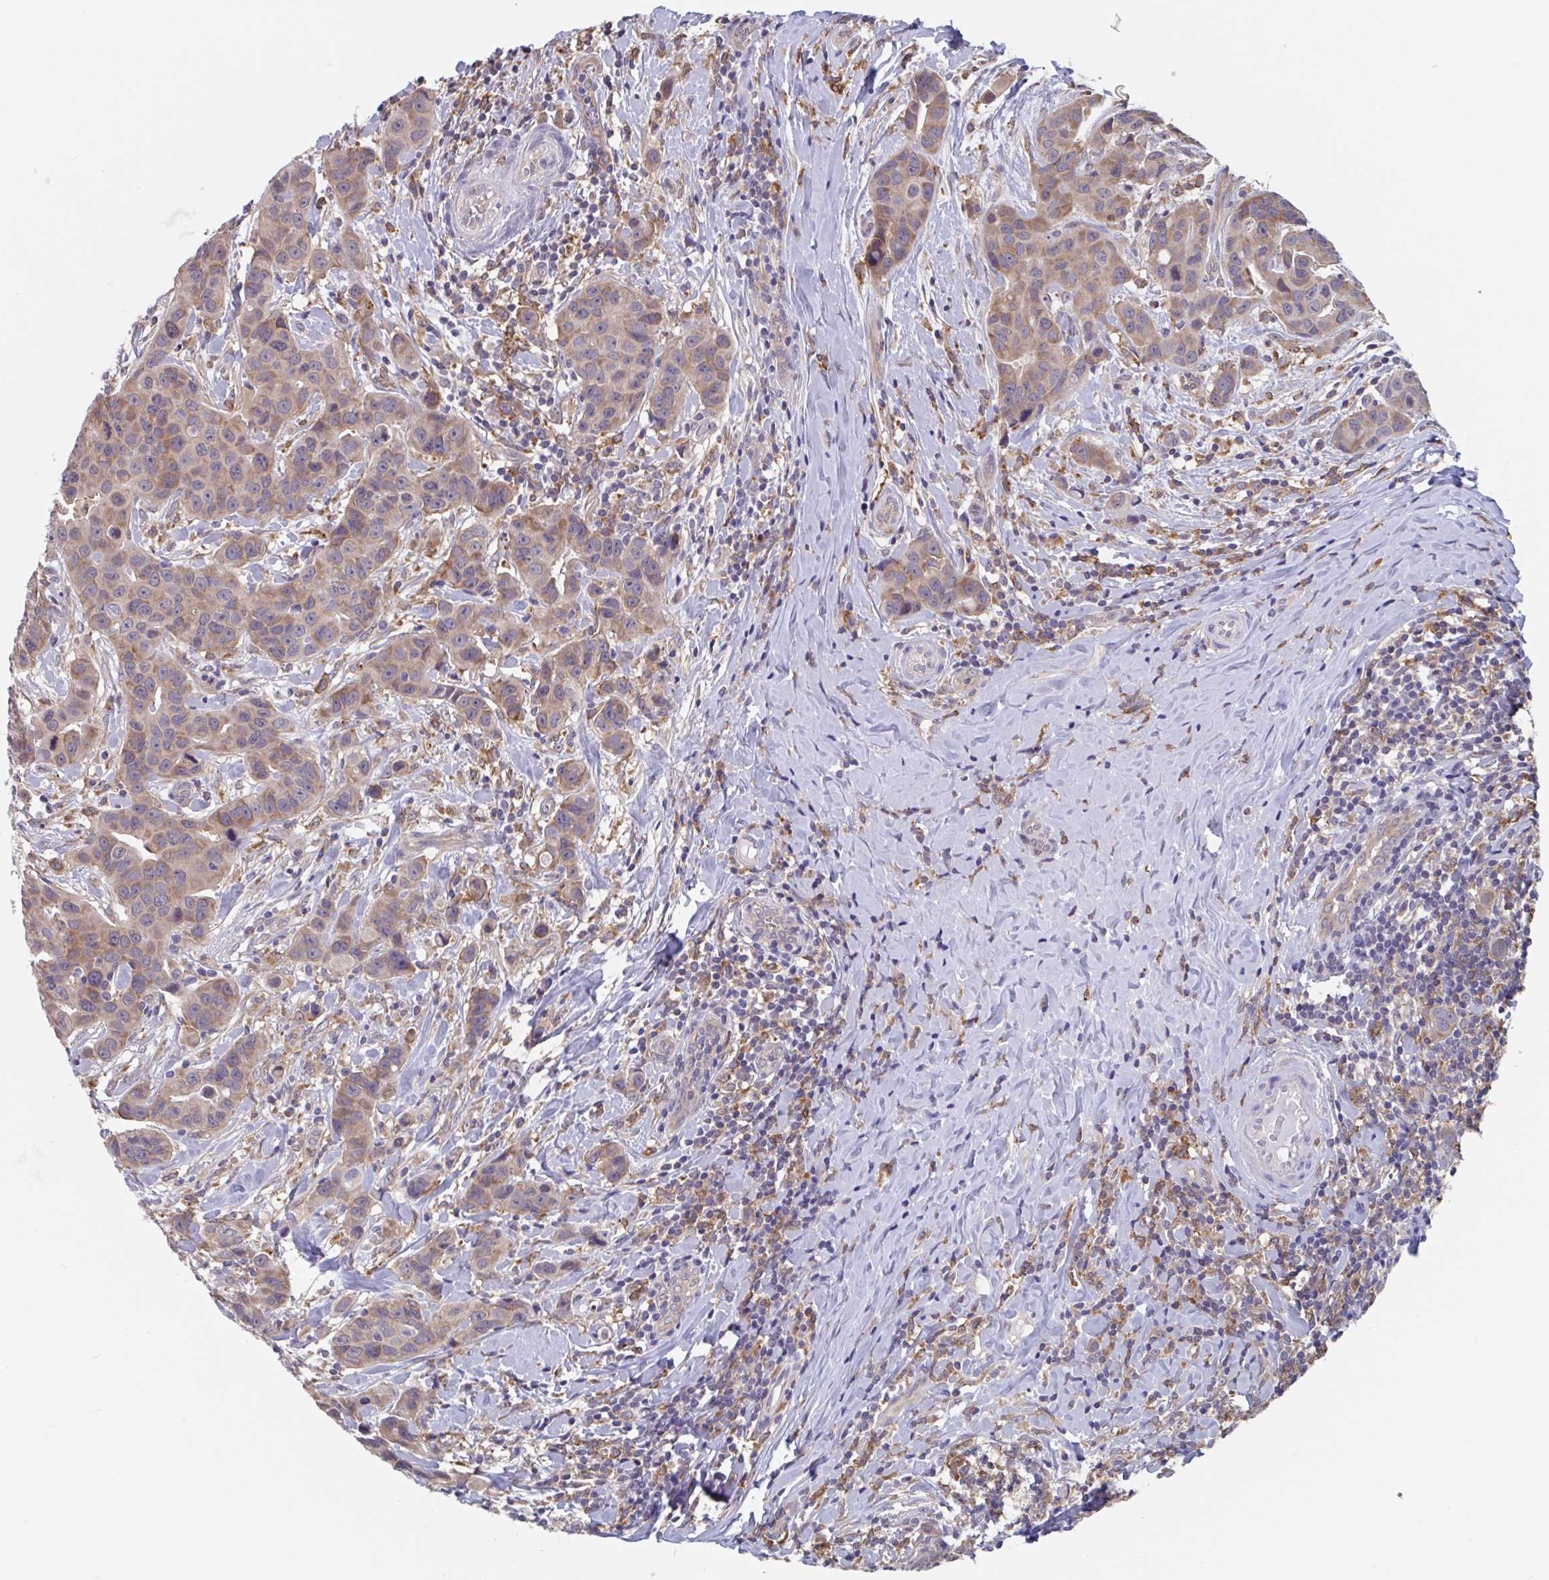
{"staining": {"intensity": "moderate", "quantity": ">75%", "location": "cytoplasmic/membranous"}, "tissue": "breast cancer", "cell_type": "Tumor cells", "image_type": "cancer", "snomed": [{"axis": "morphology", "description": "Duct carcinoma"}, {"axis": "topography", "description": "Breast"}], "caption": "High-magnification brightfield microscopy of breast intraductal carcinoma stained with DAB (3,3'-diaminobenzidine) (brown) and counterstained with hematoxylin (blue). tumor cells exhibit moderate cytoplasmic/membranous positivity is identified in about>75% of cells.", "gene": "SNX8", "patient": {"sex": "female", "age": 24}}